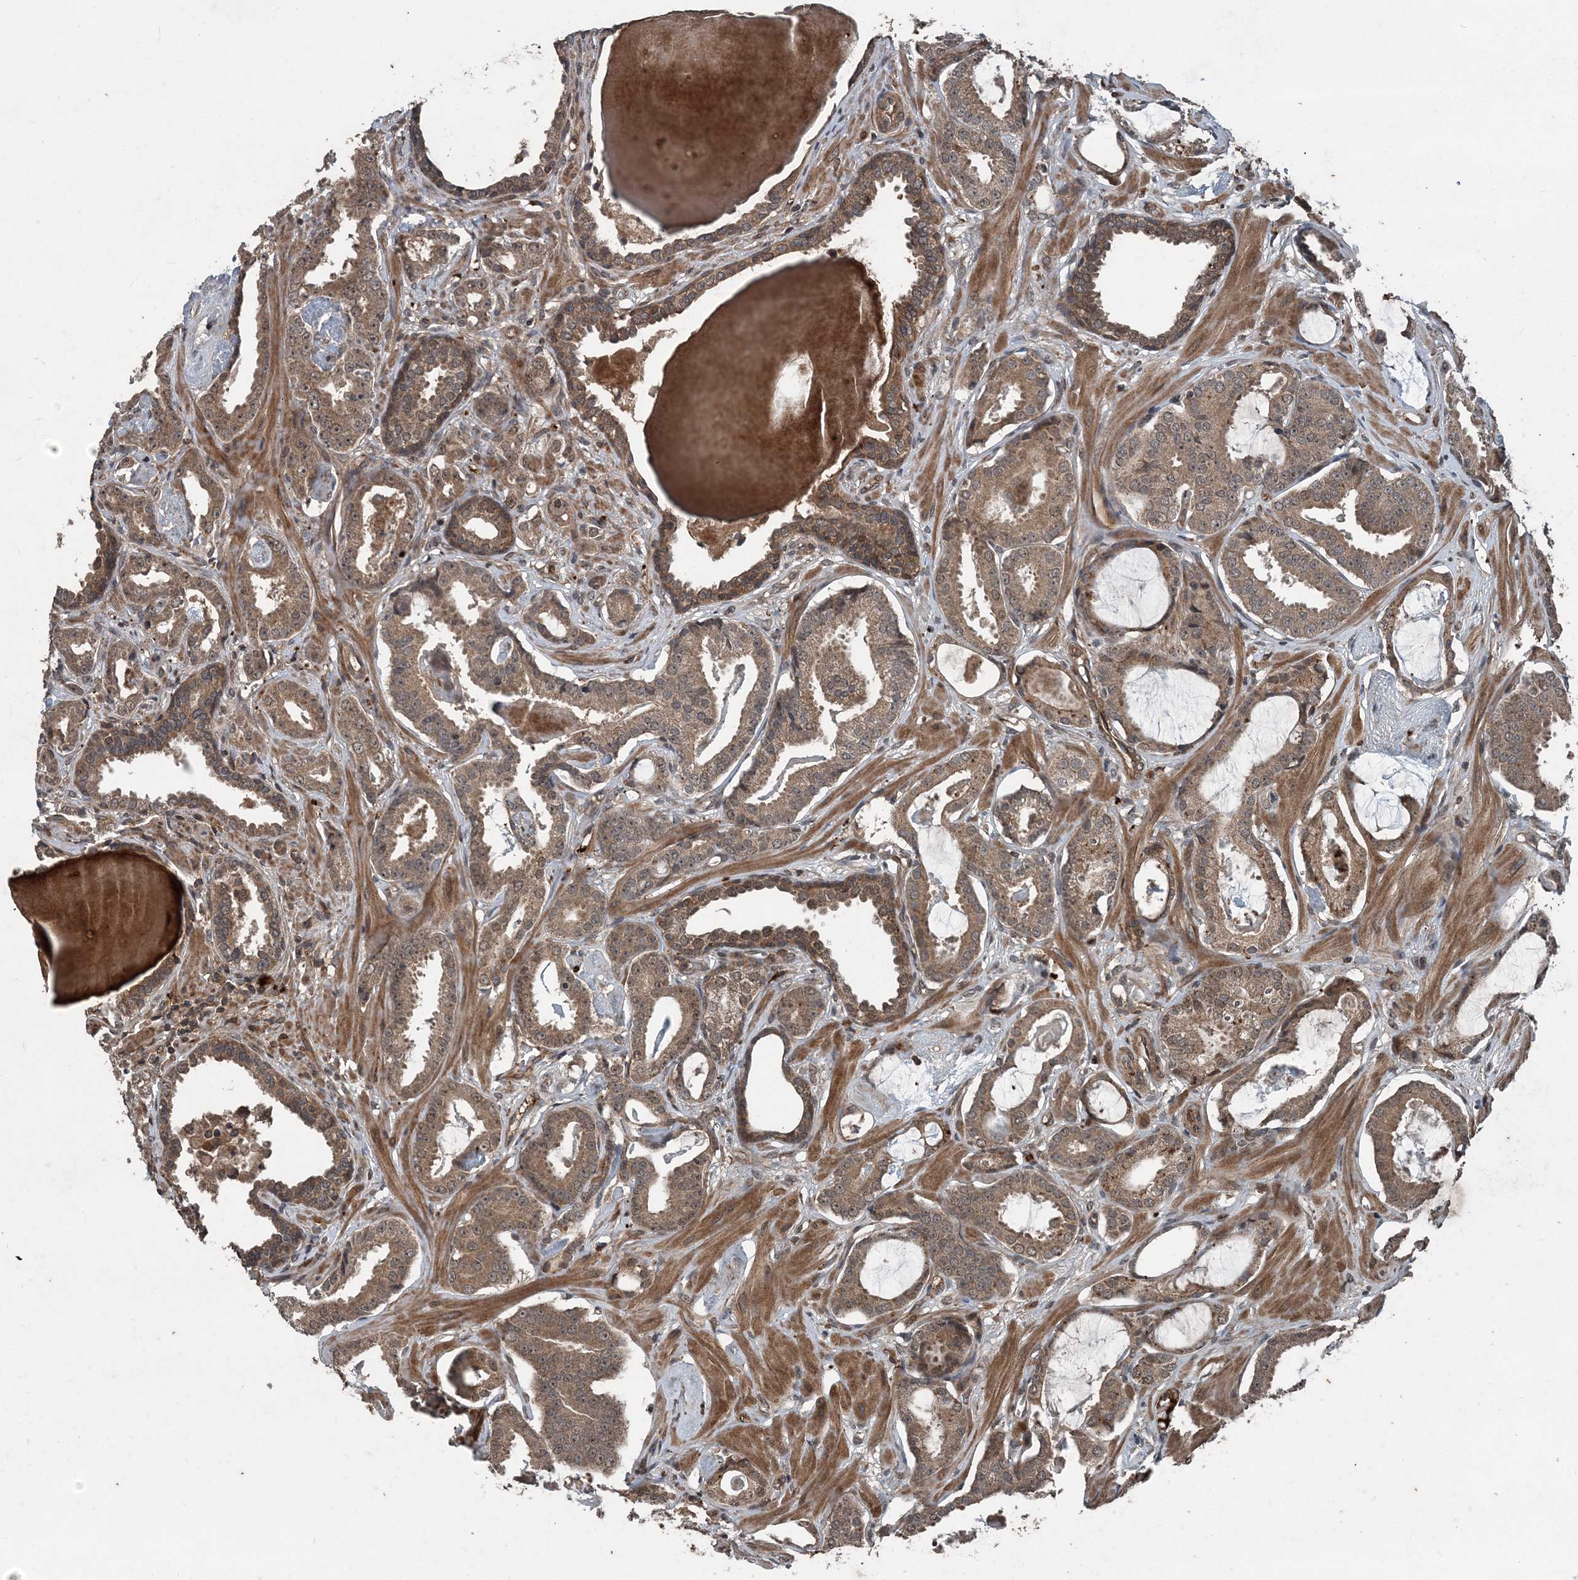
{"staining": {"intensity": "moderate", "quantity": ">75%", "location": "cytoplasmic/membranous,nuclear"}, "tissue": "prostate cancer", "cell_type": "Tumor cells", "image_type": "cancer", "snomed": [{"axis": "morphology", "description": "Adenocarcinoma, Low grade"}, {"axis": "topography", "description": "Prostate"}], "caption": "A high-resolution micrograph shows immunohistochemistry staining of prostate cancer (adenocarcinoma (low-grade)), which demonstrates moderate cytoplasmic/membranous and nuclear staining in approximately >75% of tumor cells.", "gene": "CFL1", "patient": {"sex": "male", "age": 53}}